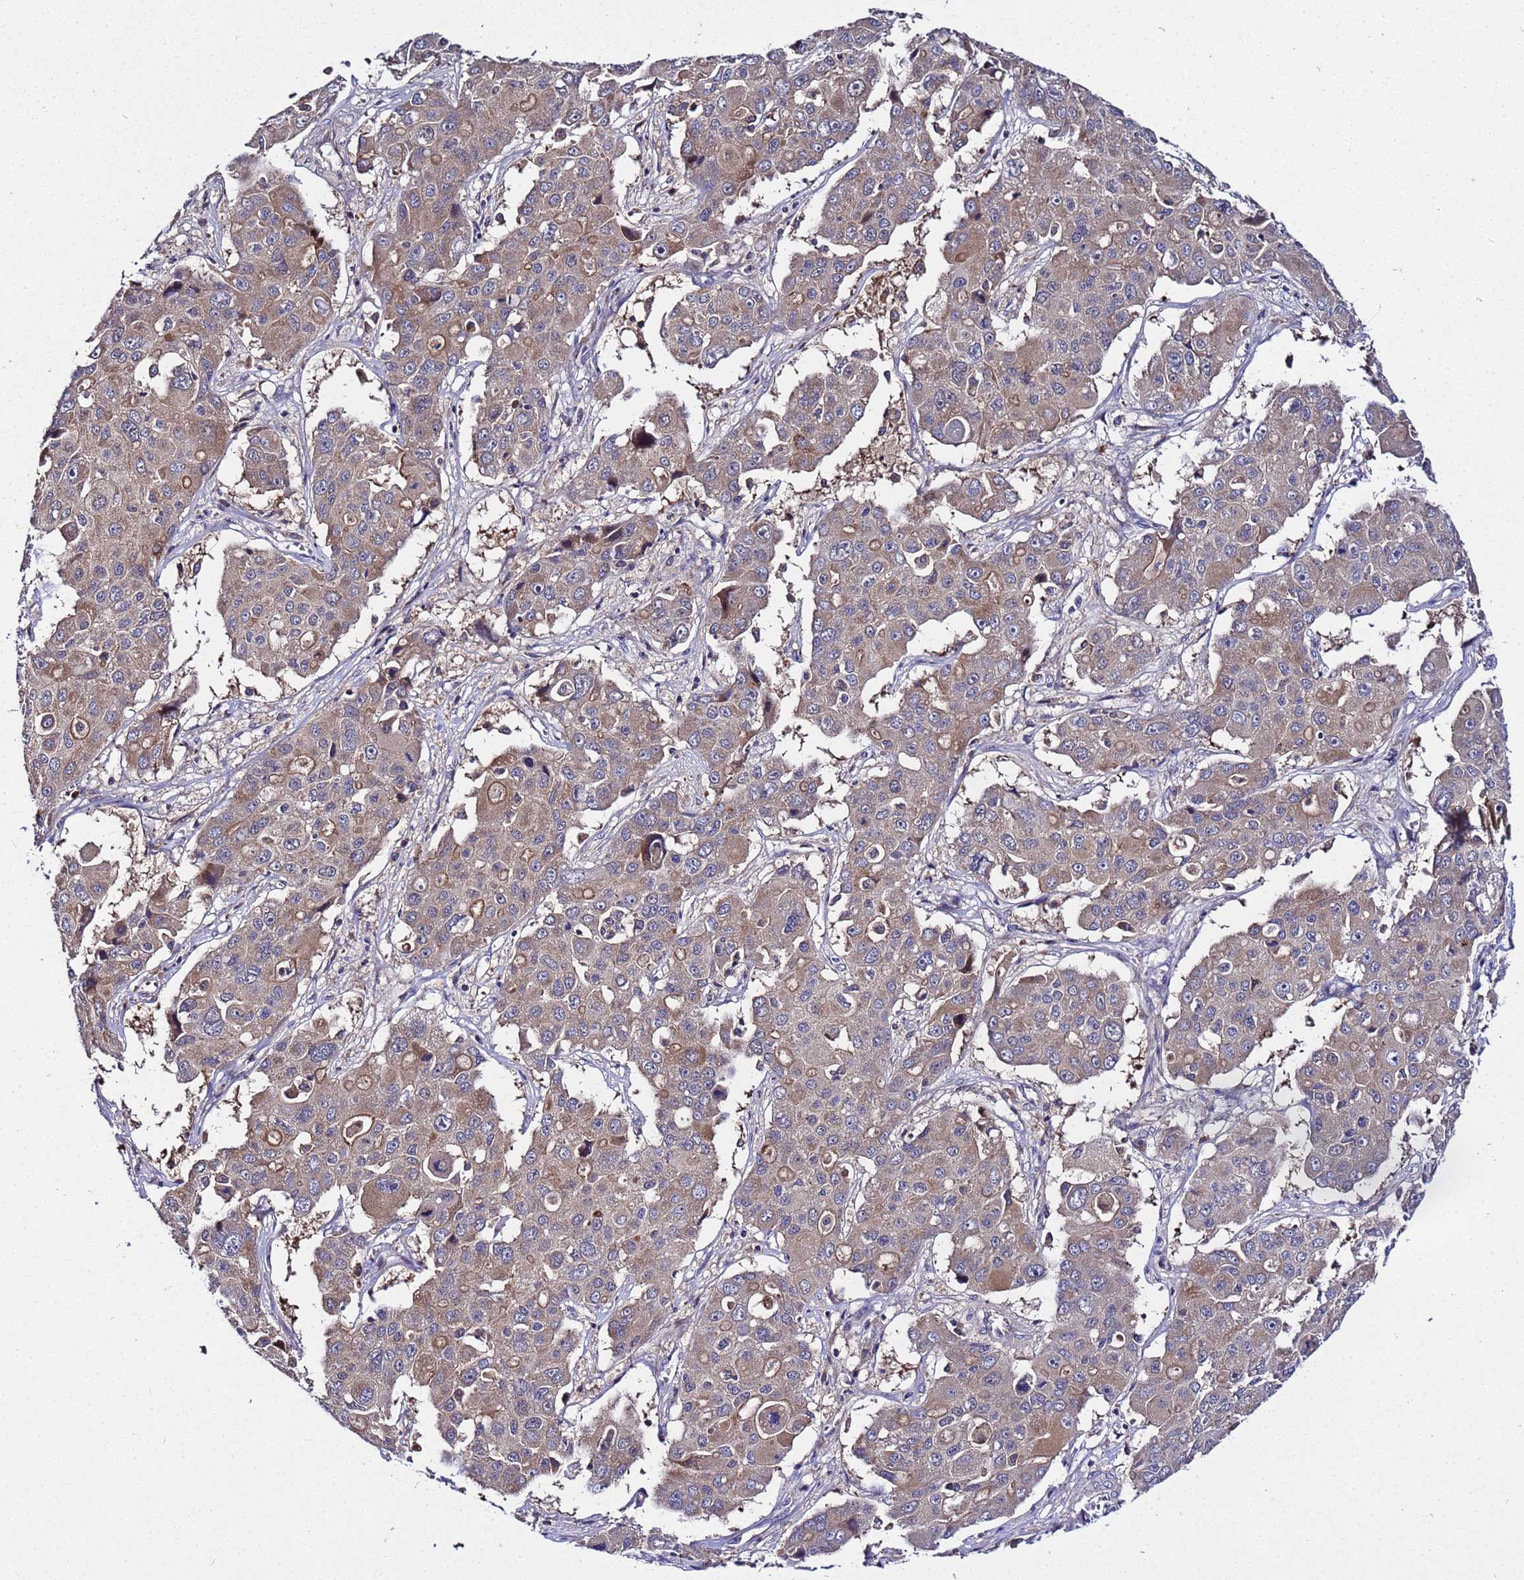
{"staining": {"intensity": "moderate", "quantity": "<25%", "location": "cytoplasmic/membranous"}, "tissue": "liver cancer", "cell_type": "Tumor cells", "image_type": "cancer", "snomed": [{"axis": "morphology", "description": "Cholangiocarcinoma"}, {"axis": "topography", "description": "Liver"}], "caption": "A high-resolution histopathology image shows immunohistochemistry staining of liver cholangiocarcinoma, which shows moderate cytoplasmic/membranous staining in about <25% of tumor cells. The staining was performed using DAB (3,3'-diaminobenzidine), with brown indicating positive protein expression. Nuclei are stained blue with hematoxylin.", "gene": "PLXDC2", "patient": {"sex": "male", "age": 67}}